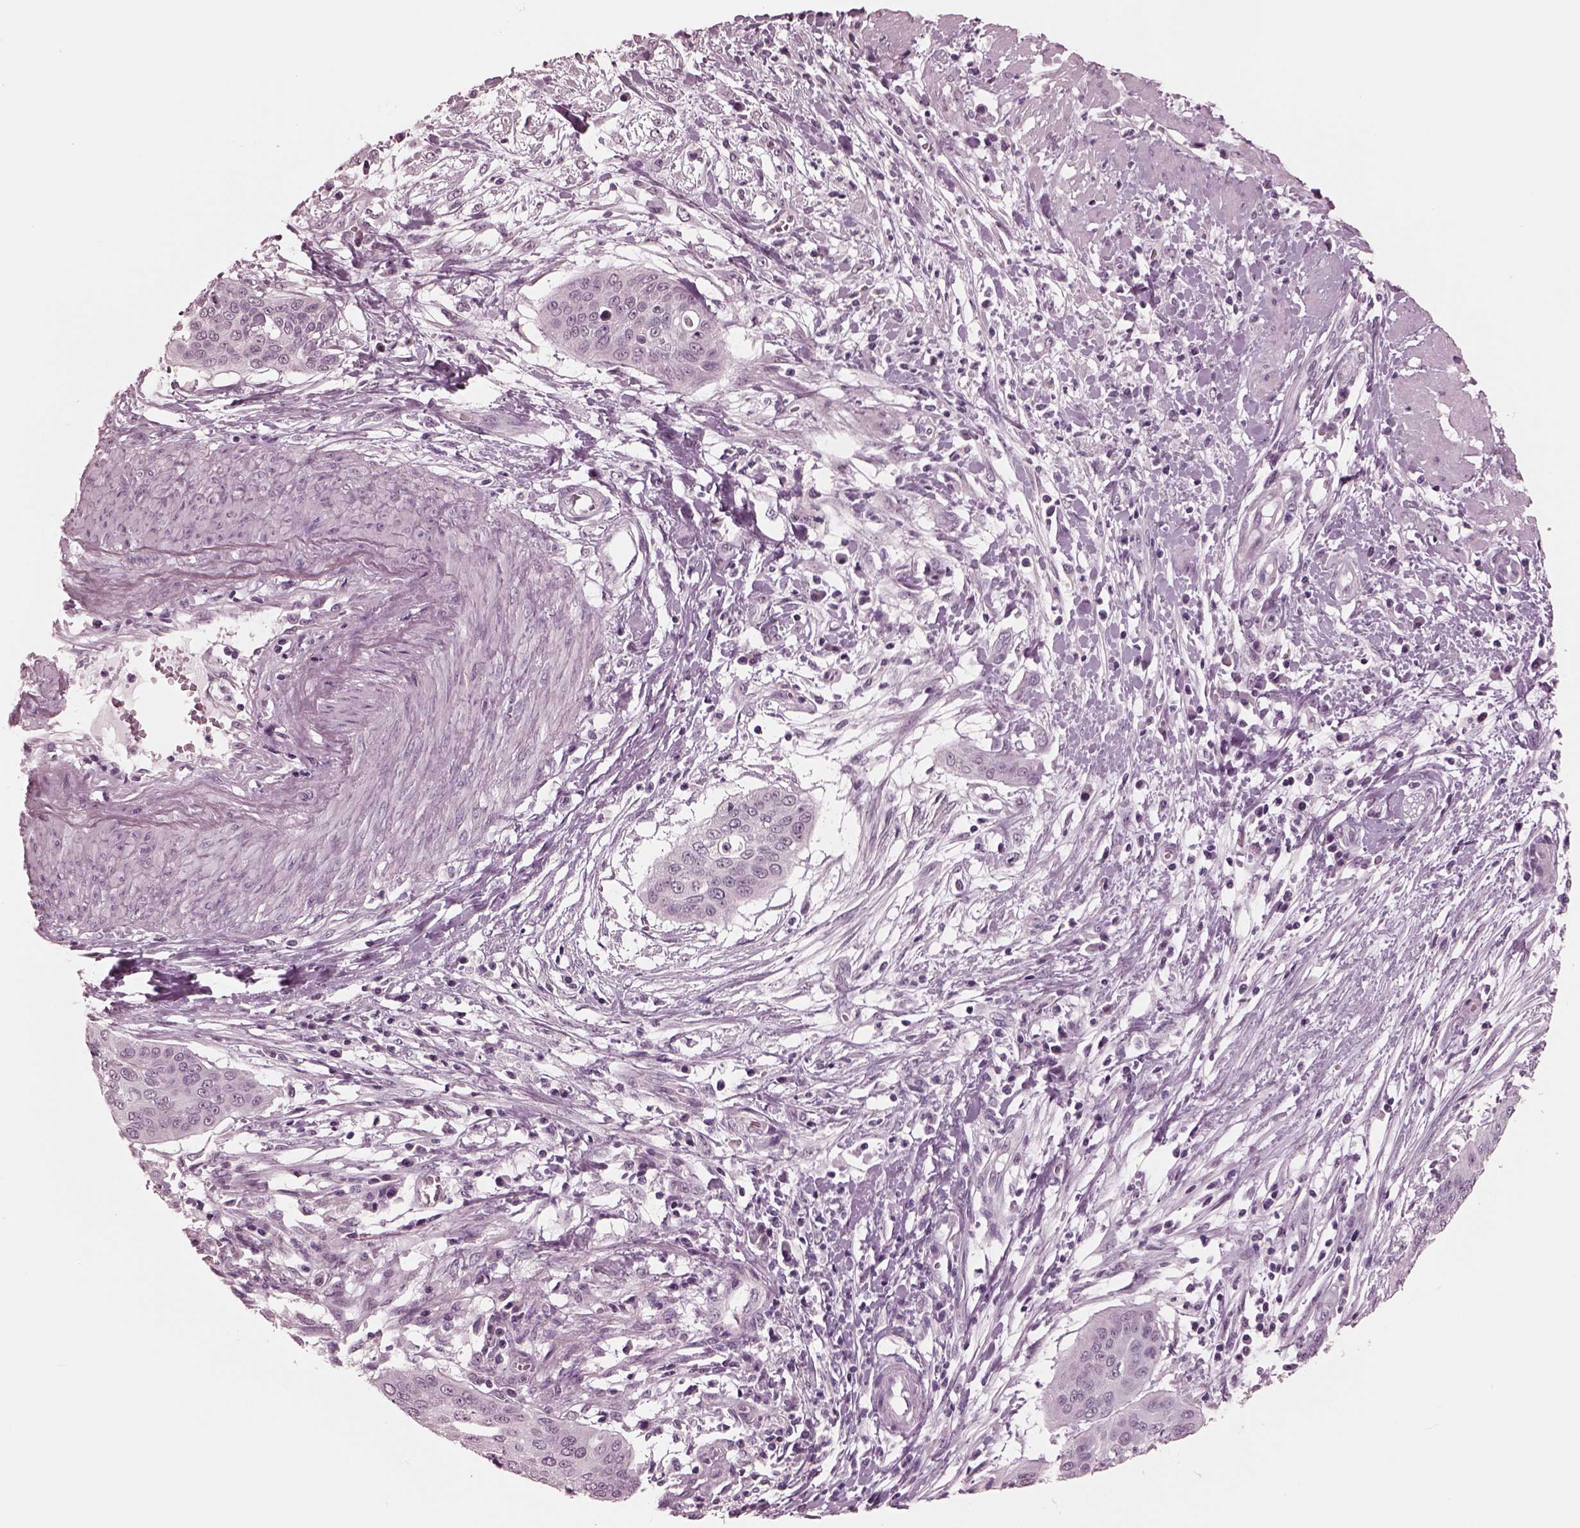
{"staining": {"intensity": "negative", "quantity": "none", "location": "none"}, "tissue": "cervical cancer", "cell_type": "Tumor cells", "image_type": "cancer", "snomed": [{"axis": "morphology", "description": "Squamous cell carcinoma, NOS"}, {"axis": "topography", "description": "Cervix"}], "caption": "Micrograph shows no protein staining in tumor cells of cervical cancer tissue.", "gene": "GARIN4", "patient": {"sex": "female", "age": 39}}